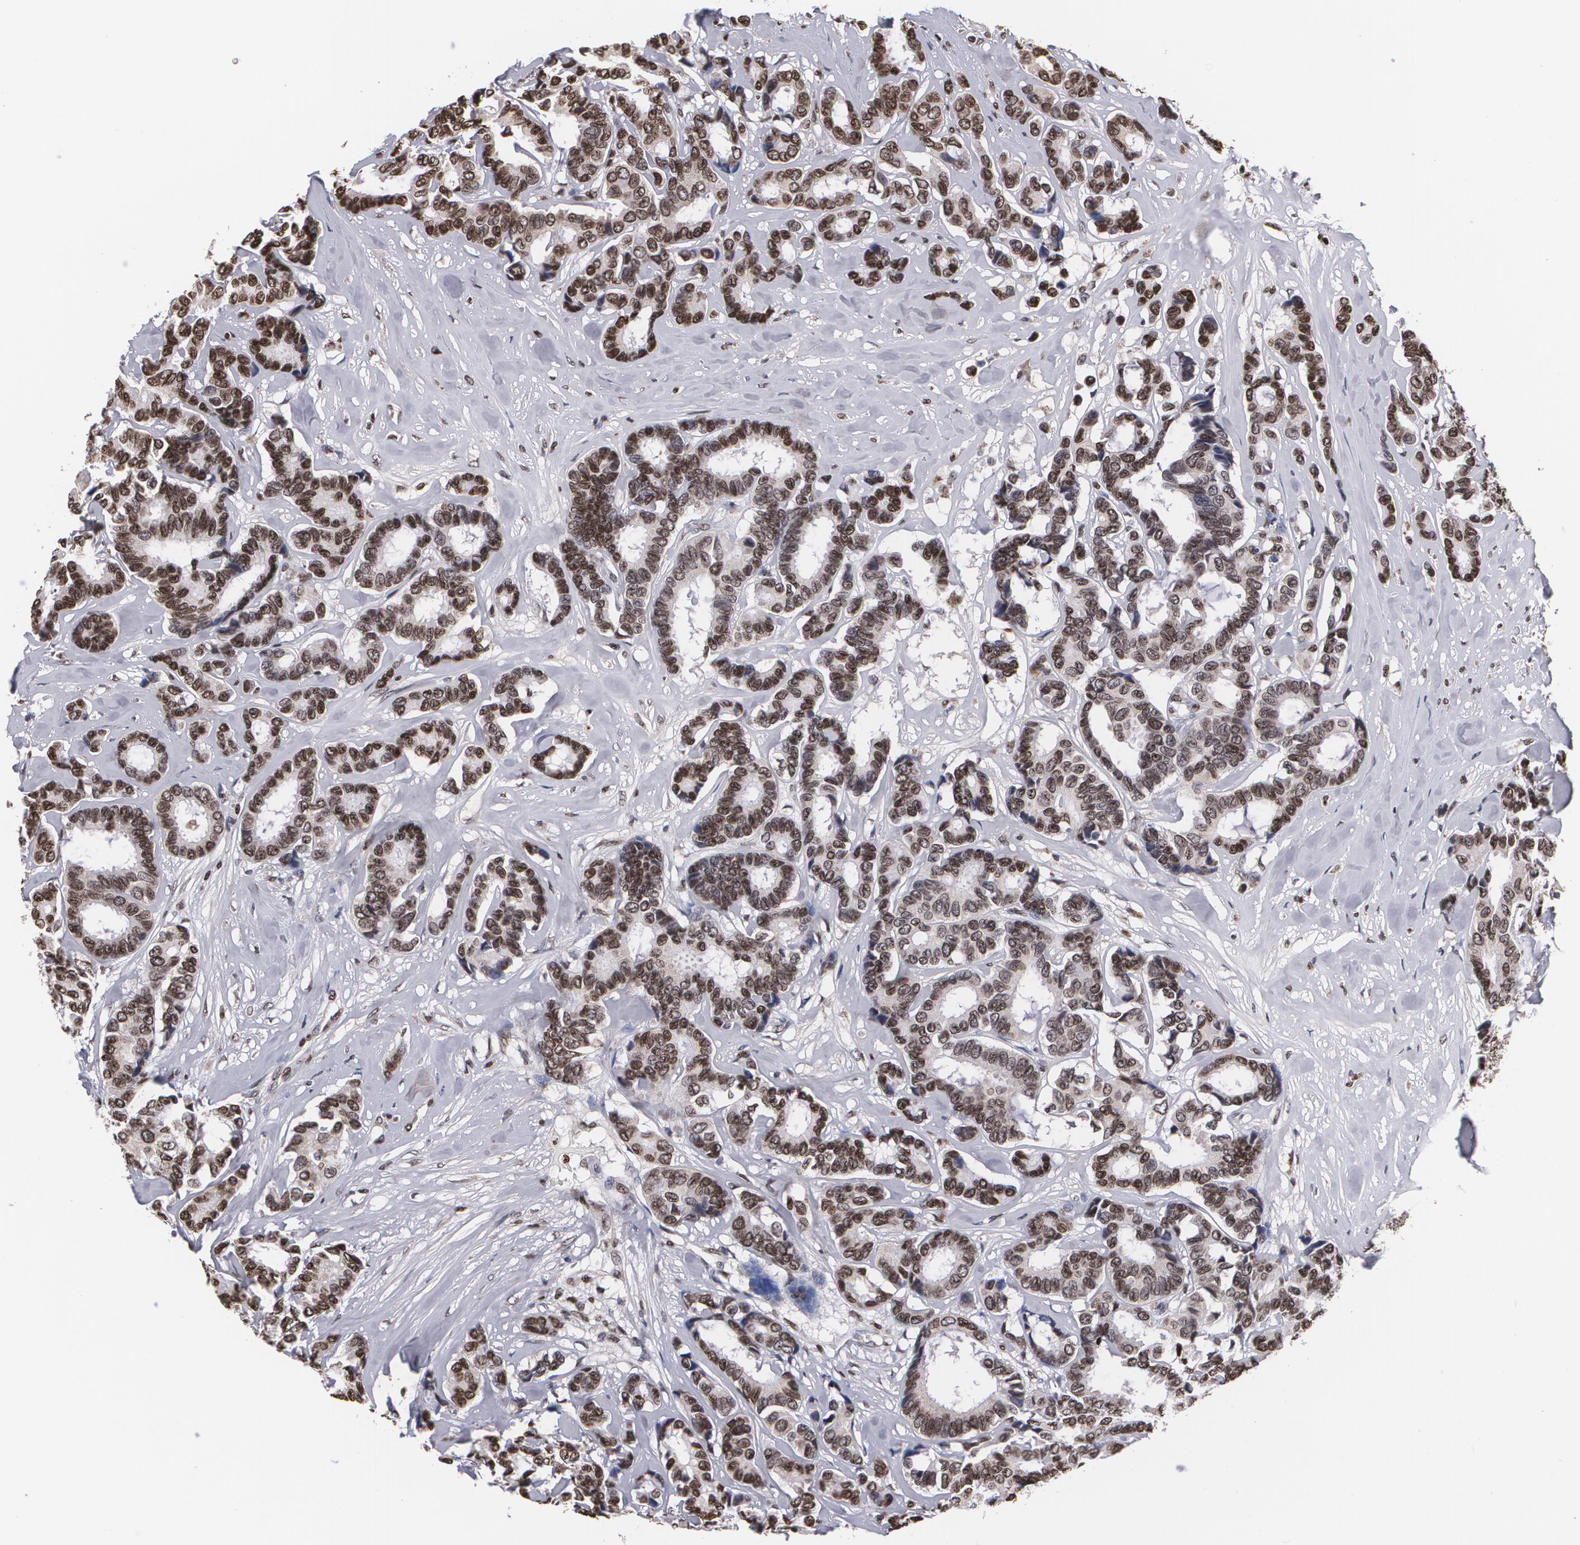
{"staining": {"intensity": "moderate", "quantity": ">75%", "location": "cytoplasmic/membranous,nuclear"}, "tissue": "breast cancer", "cell_type": "Tumor cells", "image_type": "cancer", "snomed": [{"axis": "morphology", "description": "Duct carcinoma"}, {"axis": "topography", "description": "Breast"}], "caption": "Protein staining exhibits moderate cytoplasmic/membranous and nuclear positivity in approximately >75% of tumor cells in breast invasive ductal carcinoma. Using DAB (brown) and hematoxylin (blue) stains, captured at high magnification using brightfield microscopy.", "gene": "MVP", "patient": {"sex": "female", "age": 87}}